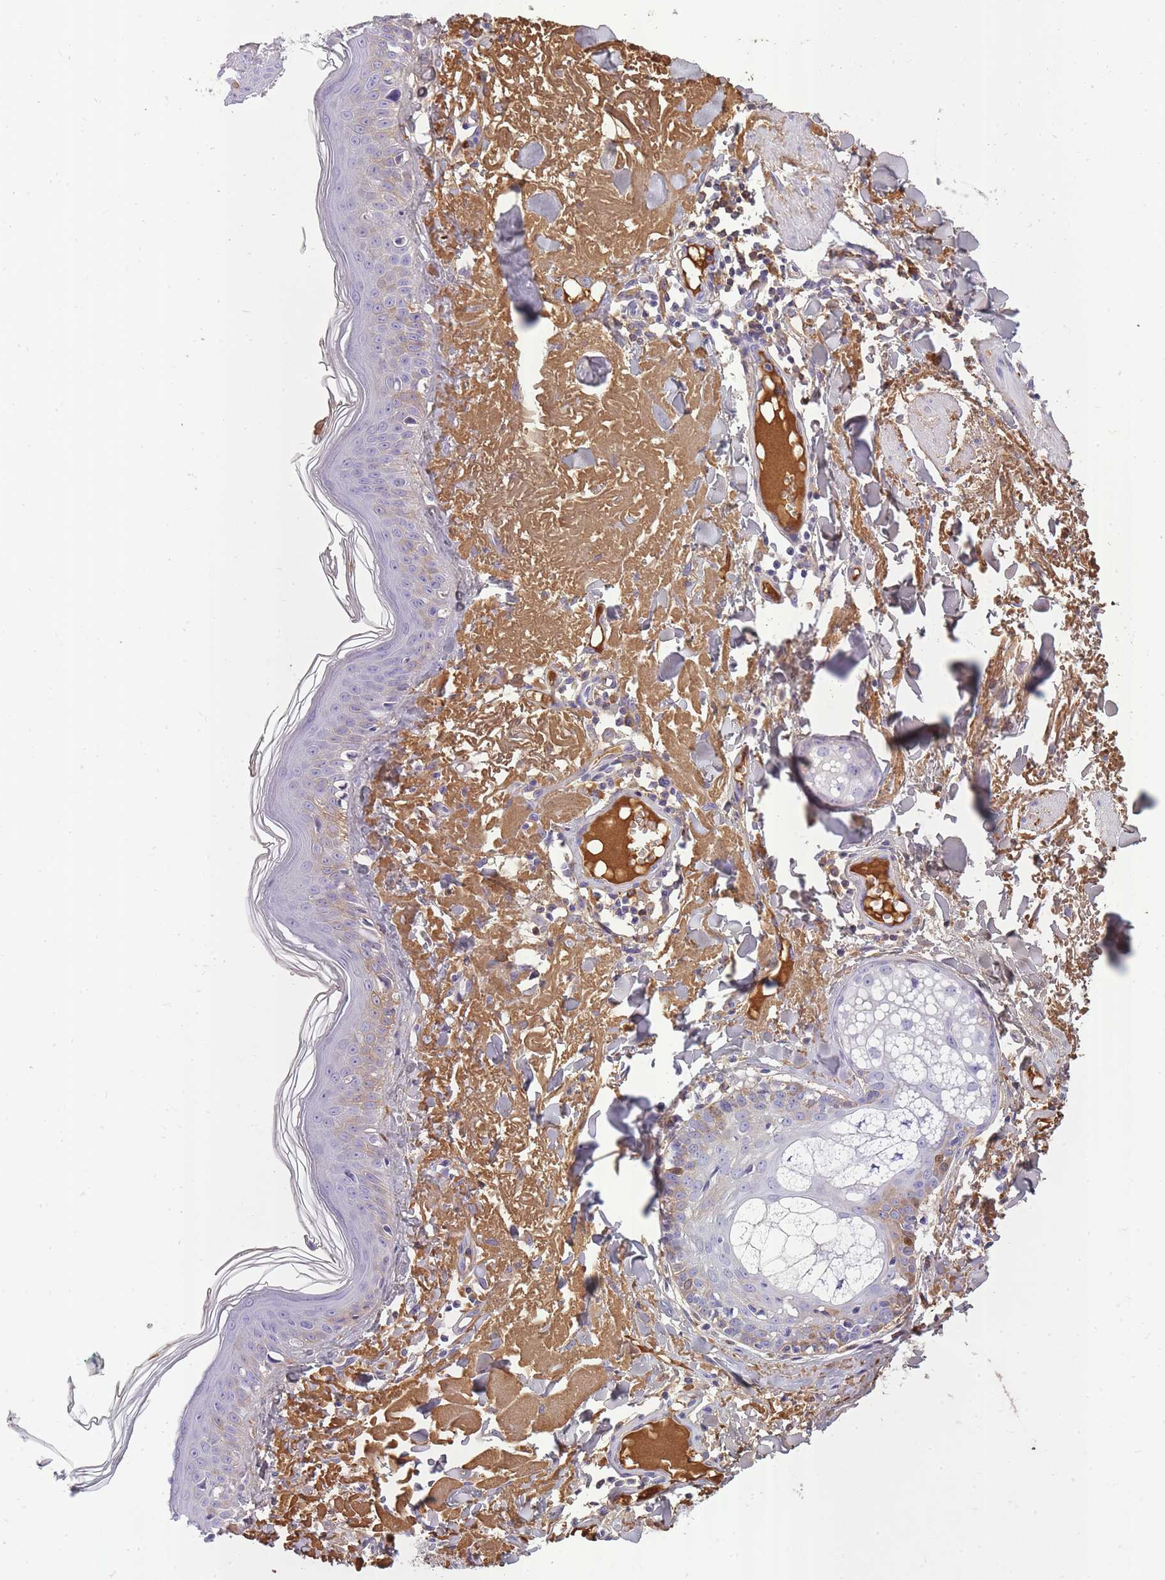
{"staining": {"intensity": "weak", "quantity": ">75%", "location": "cytoplasmic/membranous"}, "tissue": "skin", "cell_type": "Fibroblasts", "image_type": "normal", "snomed": [{"axis": "morphology", "description": "Normal tissue, NOS"}, {"axis": "morphology", "description": "Malignant melanoma, NOS"}, {"axis": "topography", "description": "Skin"}], "caption": "Protein expression analysis of unremarkable skin demonstrates weak cytoplasmic/membranous expression in approximately >75% of fibroblasts.", "gene": "IGKV1", "patient": {"sex": "male", "age": 80}}